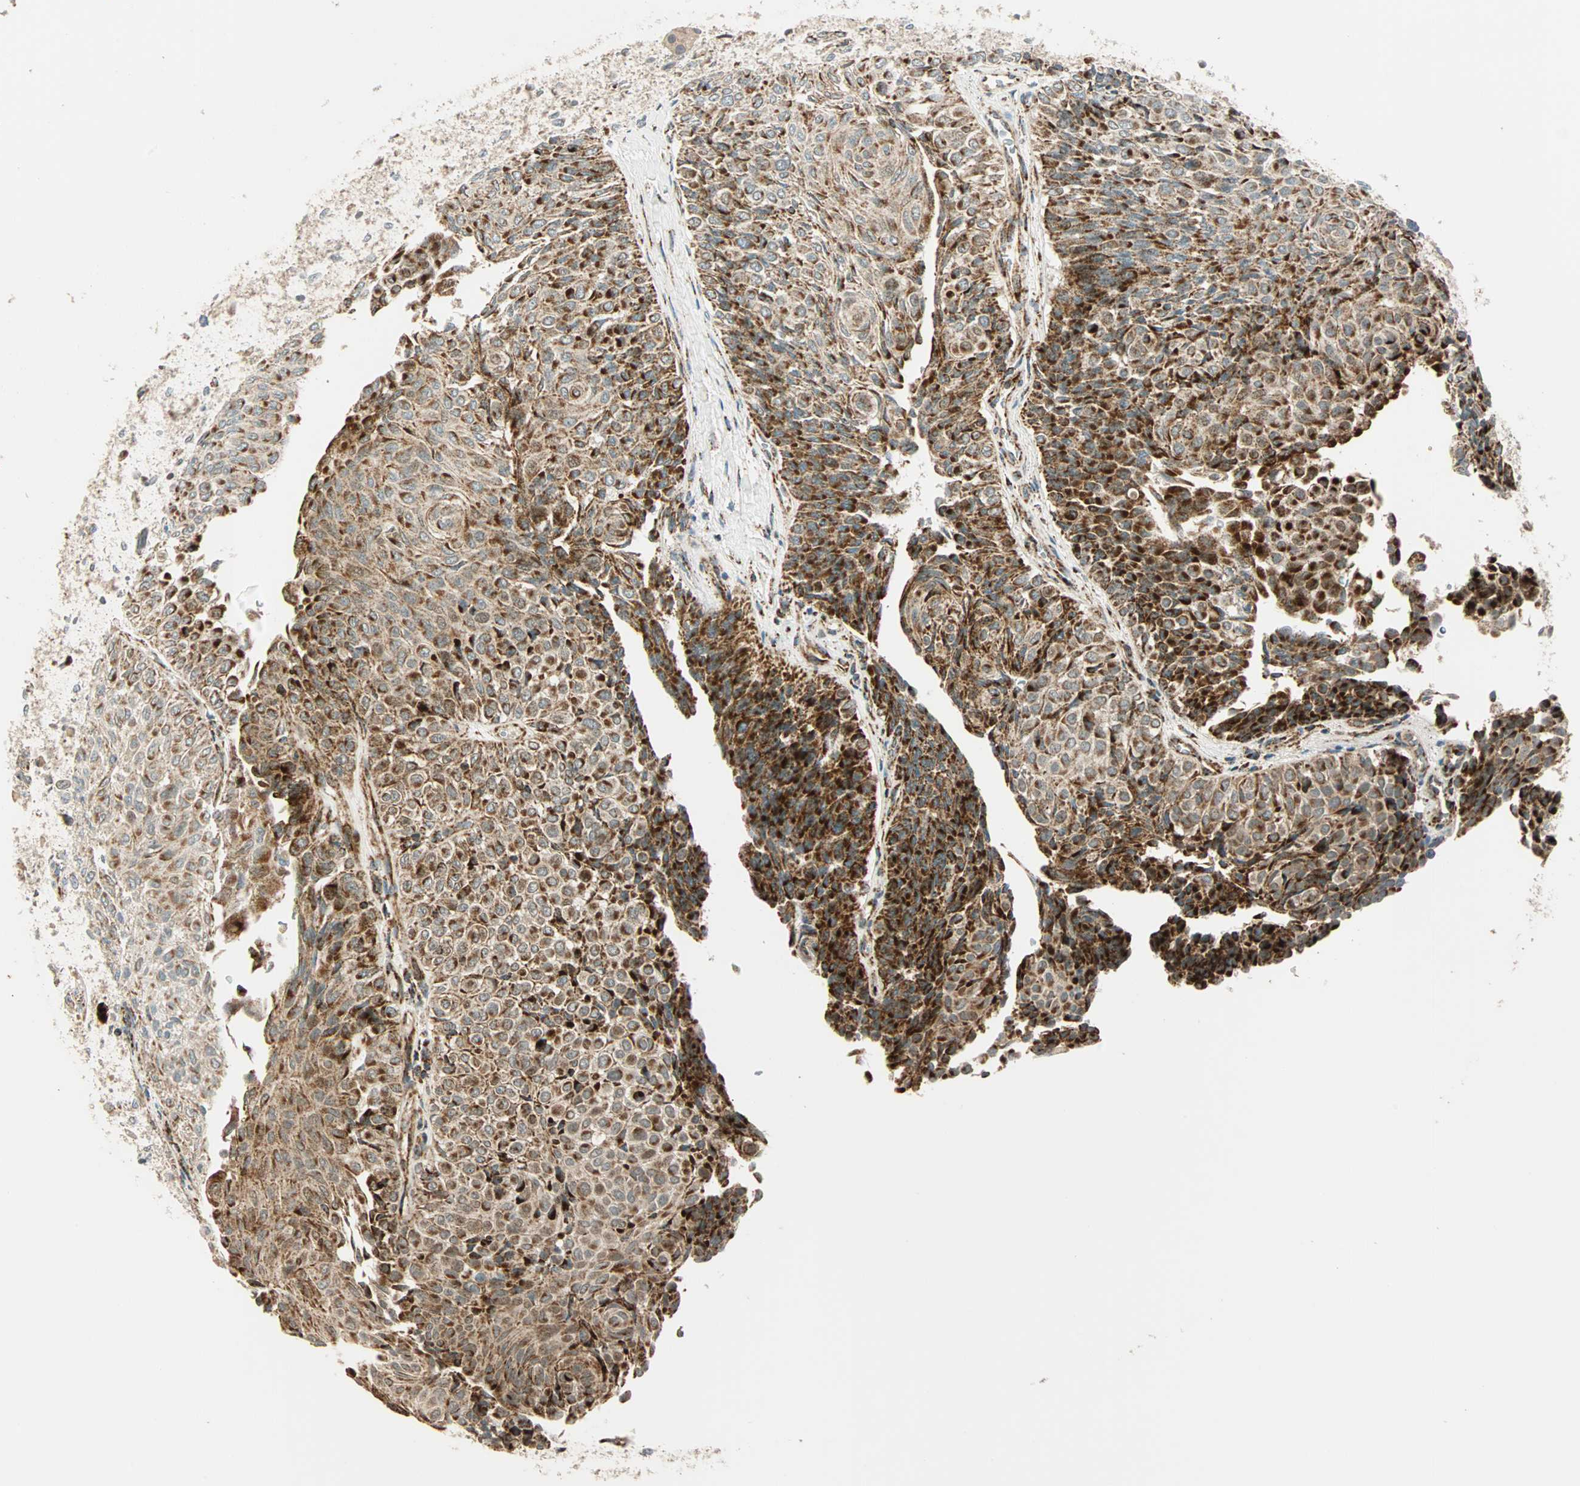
{"staining": {"intensity": "strong", "quantity": "<25%", "location": "cytoplasmic/membranous"}, "tissue": "urothelial cancer", "cell_type": "Tumor cells", "image_type": "cancer", "snomed": [{"axis": "morphology", "description": "Urothelial carcinoma, Low grade"}, {"axis": "topography", "description": "Urinary bladder"}], "caption": "Urothelial cancer was stained to show a protein in brown. There is medium levels of strong cytoplasmic/membranous staining in approximately <25% of tumor cells.", "gene": "SPRY4", "patient": {"sex": "male", "age": 78}}